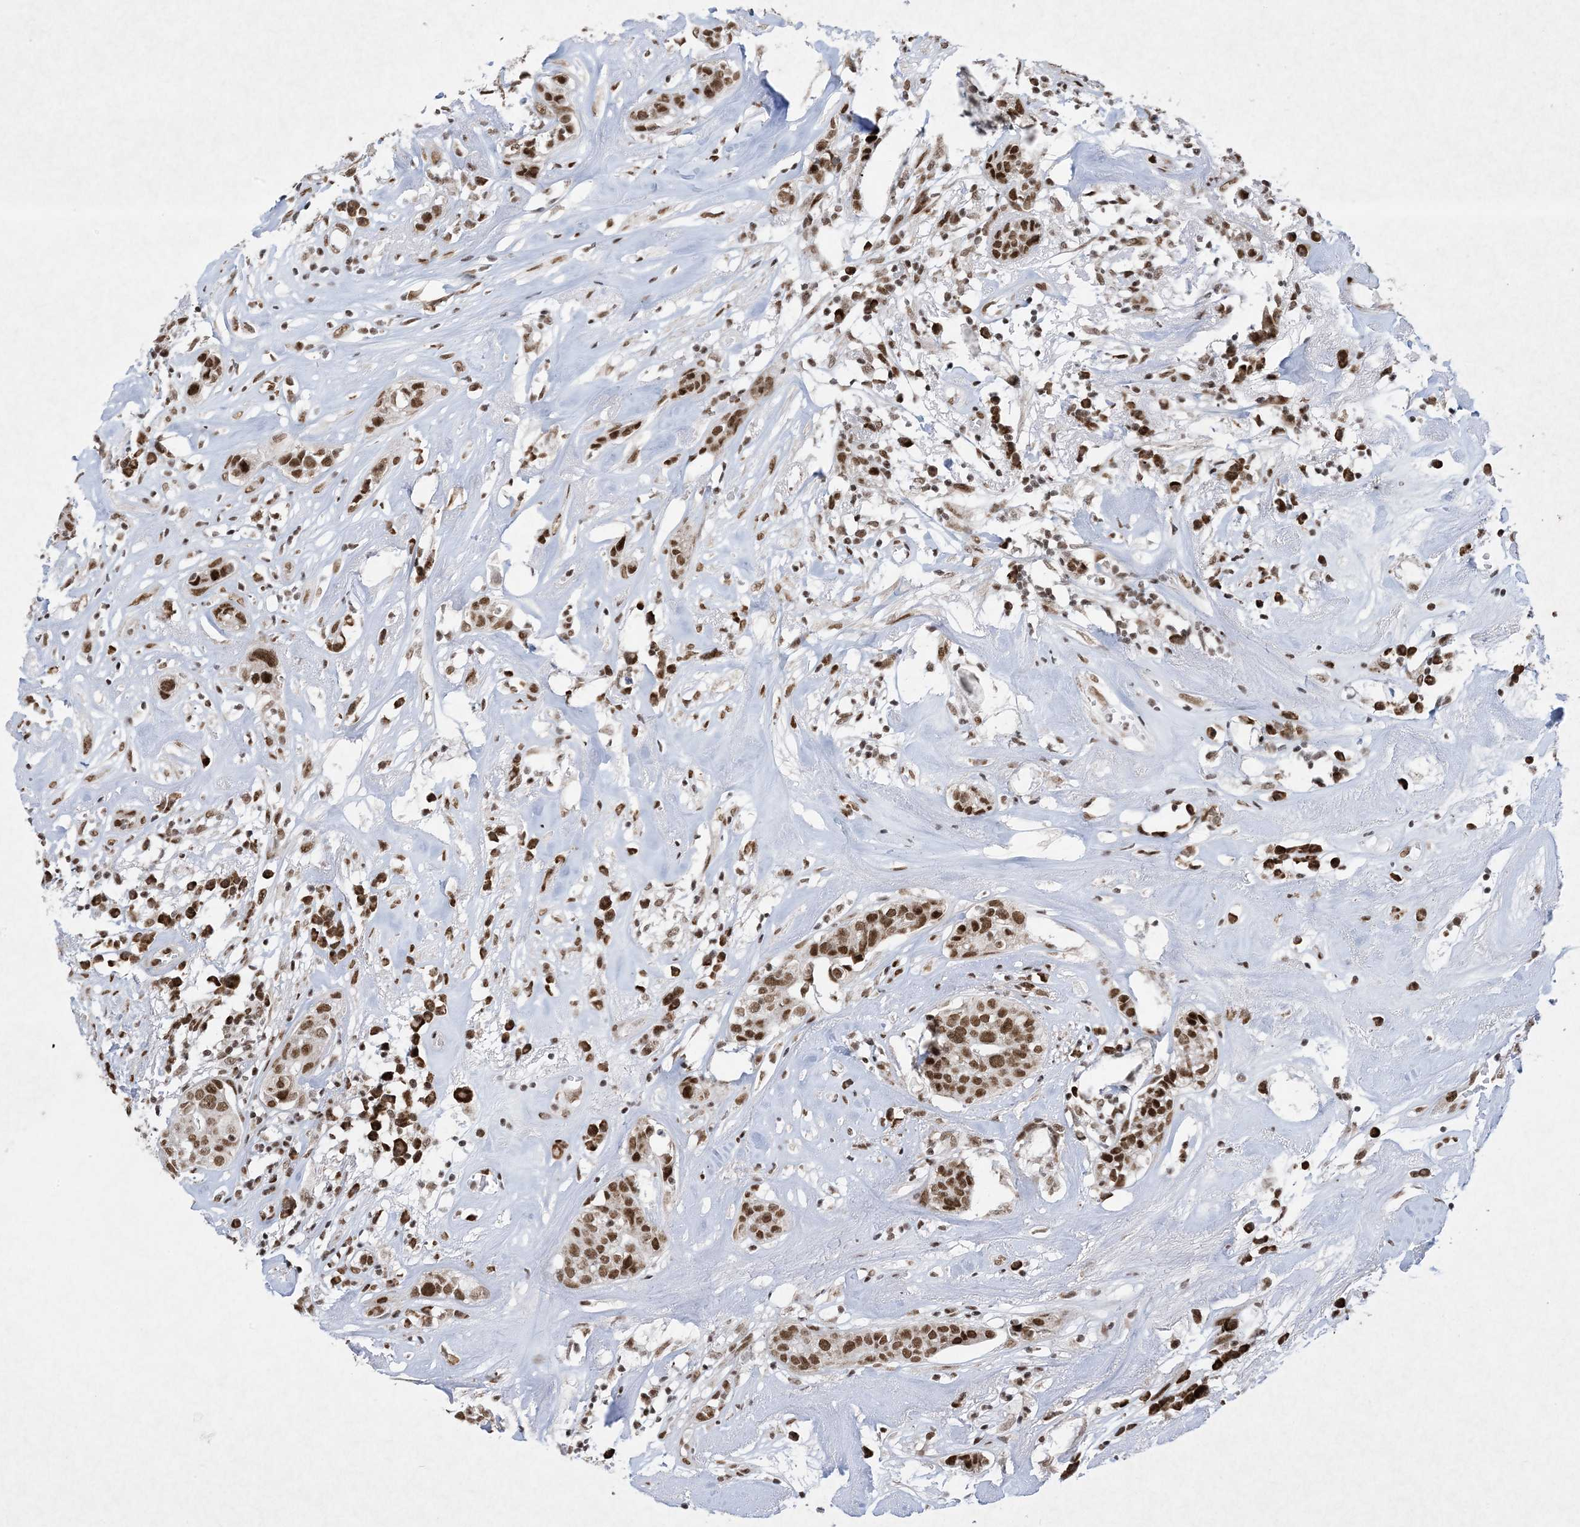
{"staining": {"intensity": "moderate", "quantity": ">75%", "location": "nuclear"}, "tissue": "head and neck cancer", "cell_type": "Tumor cells", "image_type": "cancer", "snomed": [{"axis": "morphology", "description": "Adenocarcinoma, NOS"}, {"axis": "topography", "description": "Salivary gland"}, {"axis": "topography", "description": "Head-Neck"}], "caption": "High-magnification brightfield microscopy of head and neck adenocarcinoma stained with DAB (3,3'-diaminobenzidine) (brown) and counterstained with hematoxylin (blue). tumor cells exhibit moderate nuclear positivity is identified in about>75% of cells. The staining was performed using DAB (3,3'-diaminobenzidine) to visualize the protein expression in brown, while the nuclei were stained in blue with hematoxylin (Magnification: 20x).", "gene": "PKNOX2", "patient": {"sex": "female", "age": 65}}